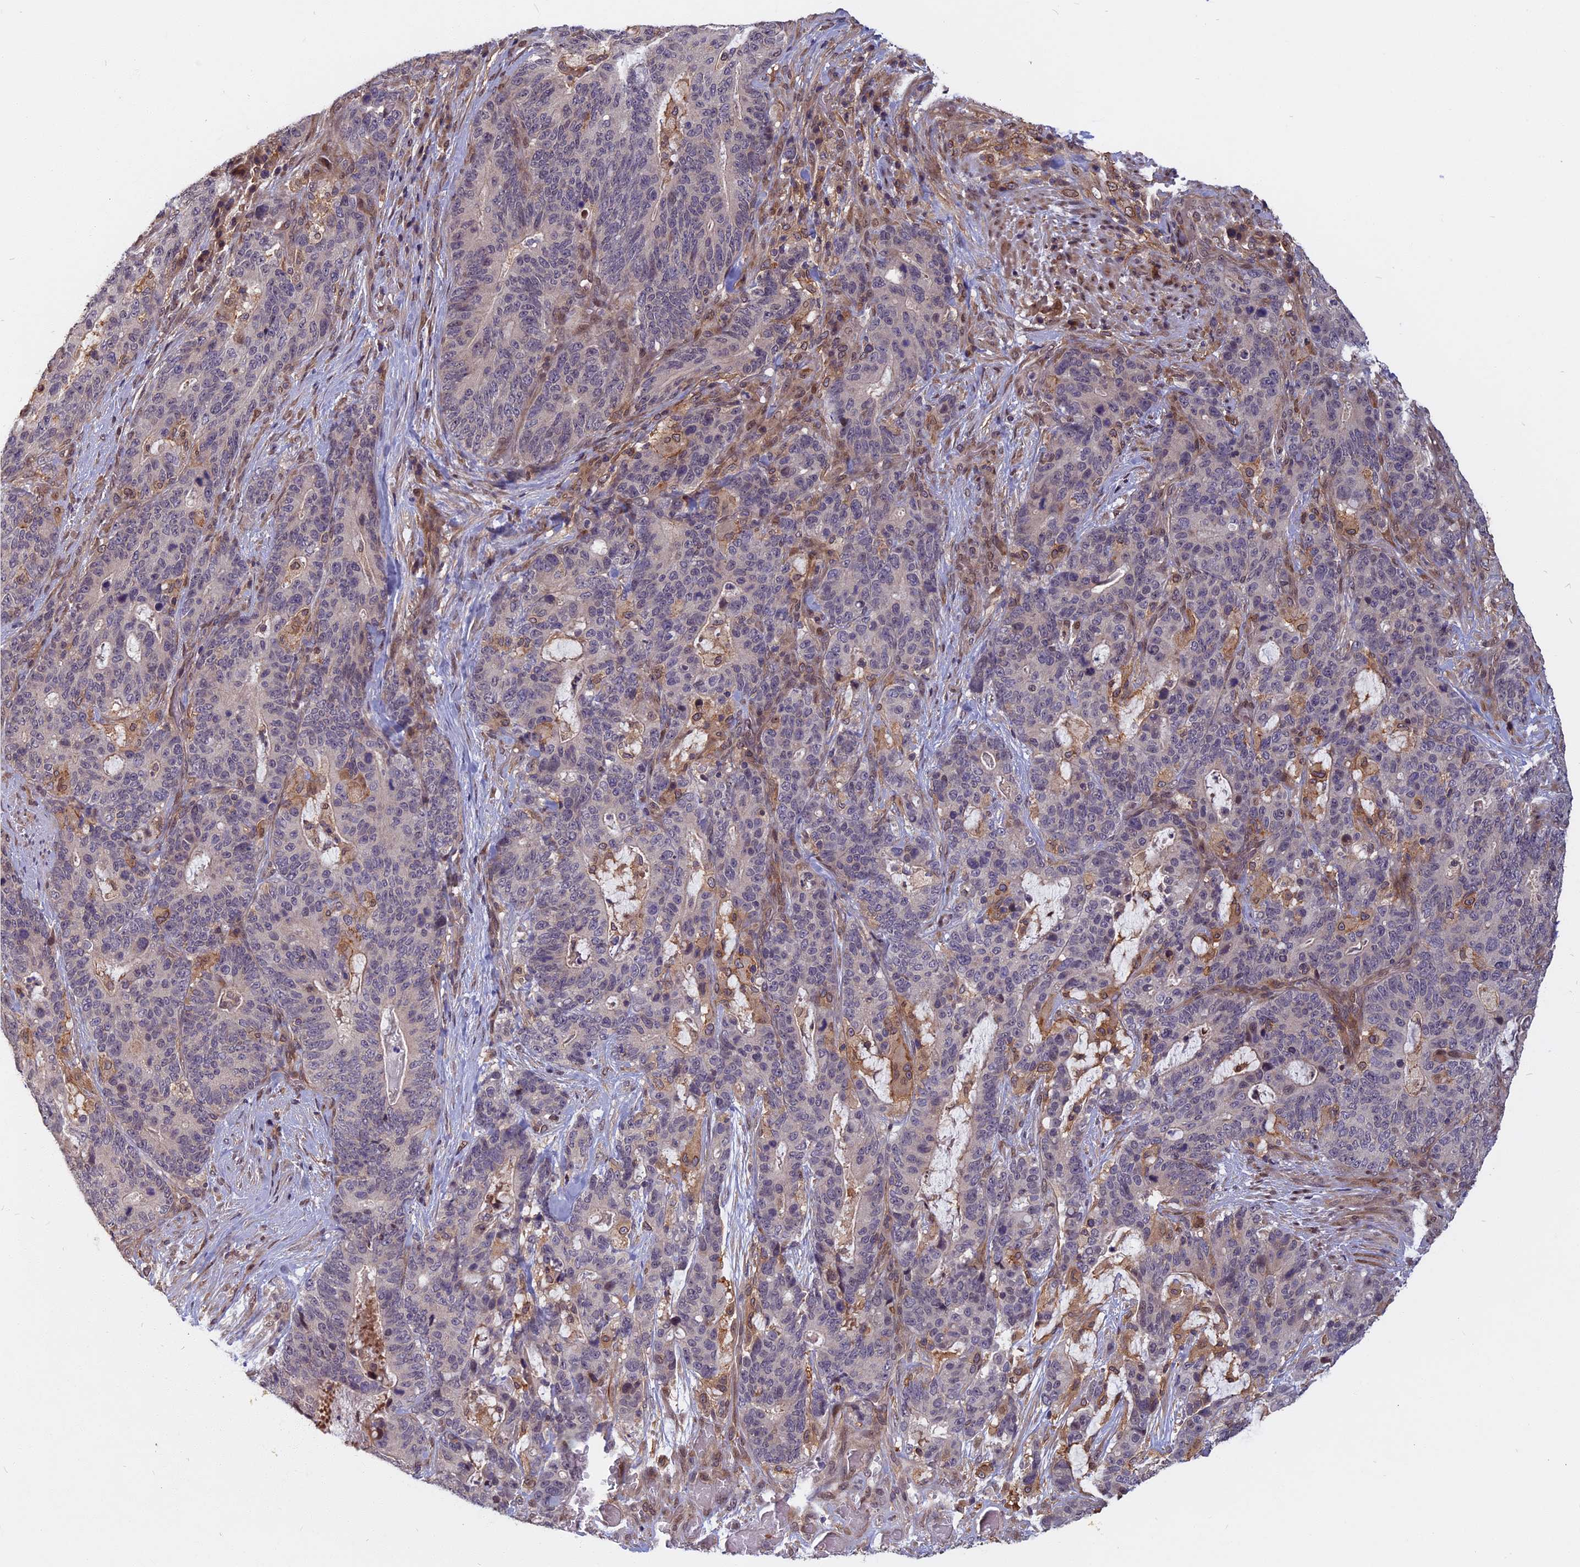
{"staining": {"intensity": "negative", "quantity": "none", "location": "none"}, "tissue": "stomach cancer", "cell_type": "Tumor cells", "image_type": "cancer", "snomed": [{"axis": "morphology", "description": "Normal tissue, NOS"}, {"axis": "morphology", "description": "Adenocarcinoma, NOS"}, {"axis": "topography", "description": "Stomach"}], "caption": "Tumor cells show no significant staining in stomach cancer. Brightfield microscopy of immunohistochemistry stained with DAB (3,3'-diaminobenzidine) (brown) and hematoxylin (blue), captured at high magnification.", "gene": "SPG11", "patient": {"sex": "female", "age": 64}}